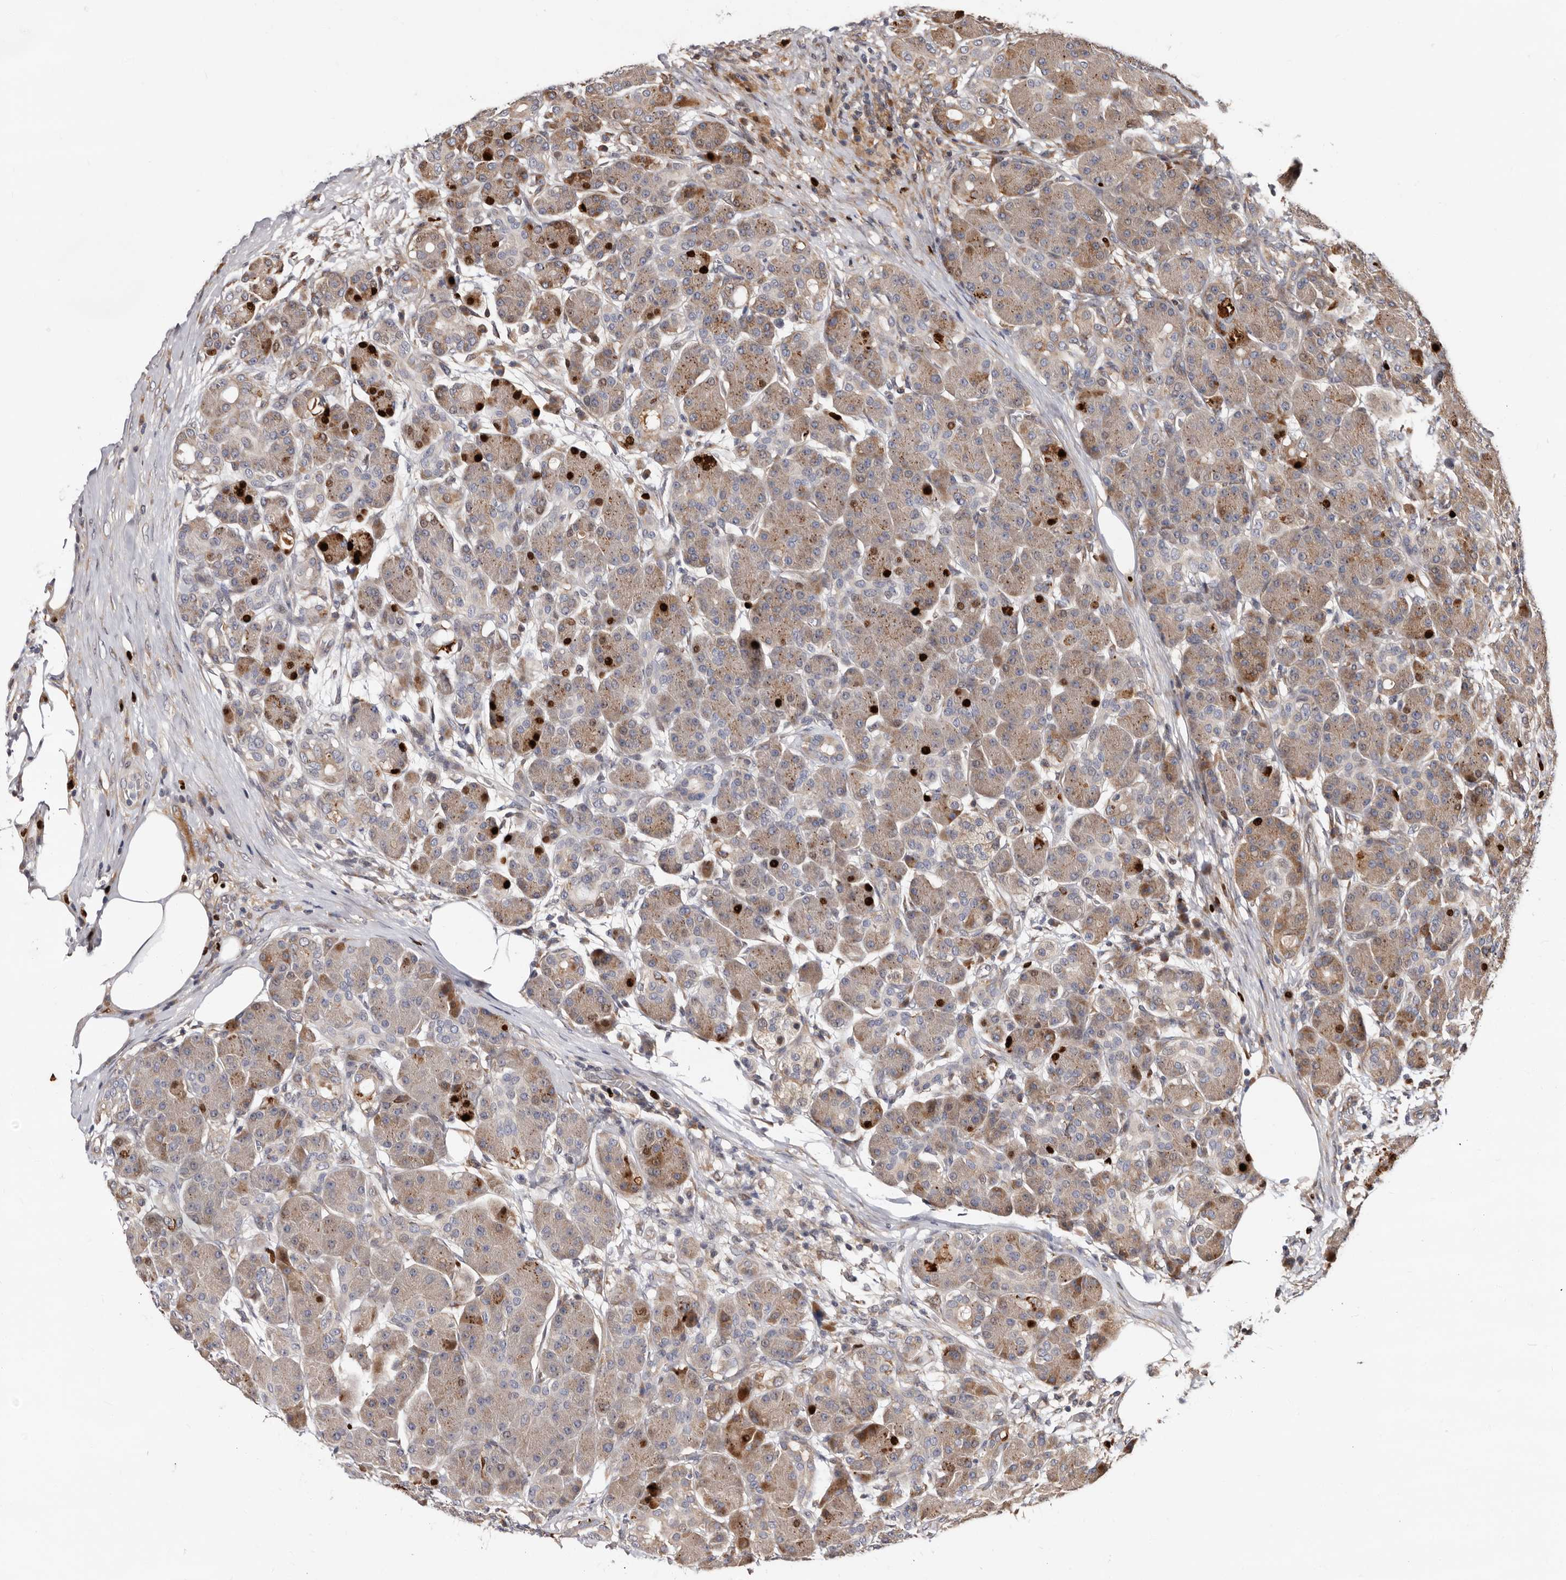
{"staining": {"intensity": "strong", "quantity": "<25%", "location": "cytoplasmic/membranous,nuclear"}, "tissue": "pancreas", "cell_type": "Exocrine glandular cells", "image_type": "normal", "snomed": [{"axis": "morphology", "description": "Normal tissue, NOS"}, {"axis": "topography", "description": "Pancreas"}], "caption": "This is a histology image of immunohistochemistry (IHC) staining of benign pancreas, which shows strong staining in the cytoplasmic/membranous,nuclear of exocrine glandular cells.", "gene": "WEE2", "patient": {"sex": "male", "age": 63}}